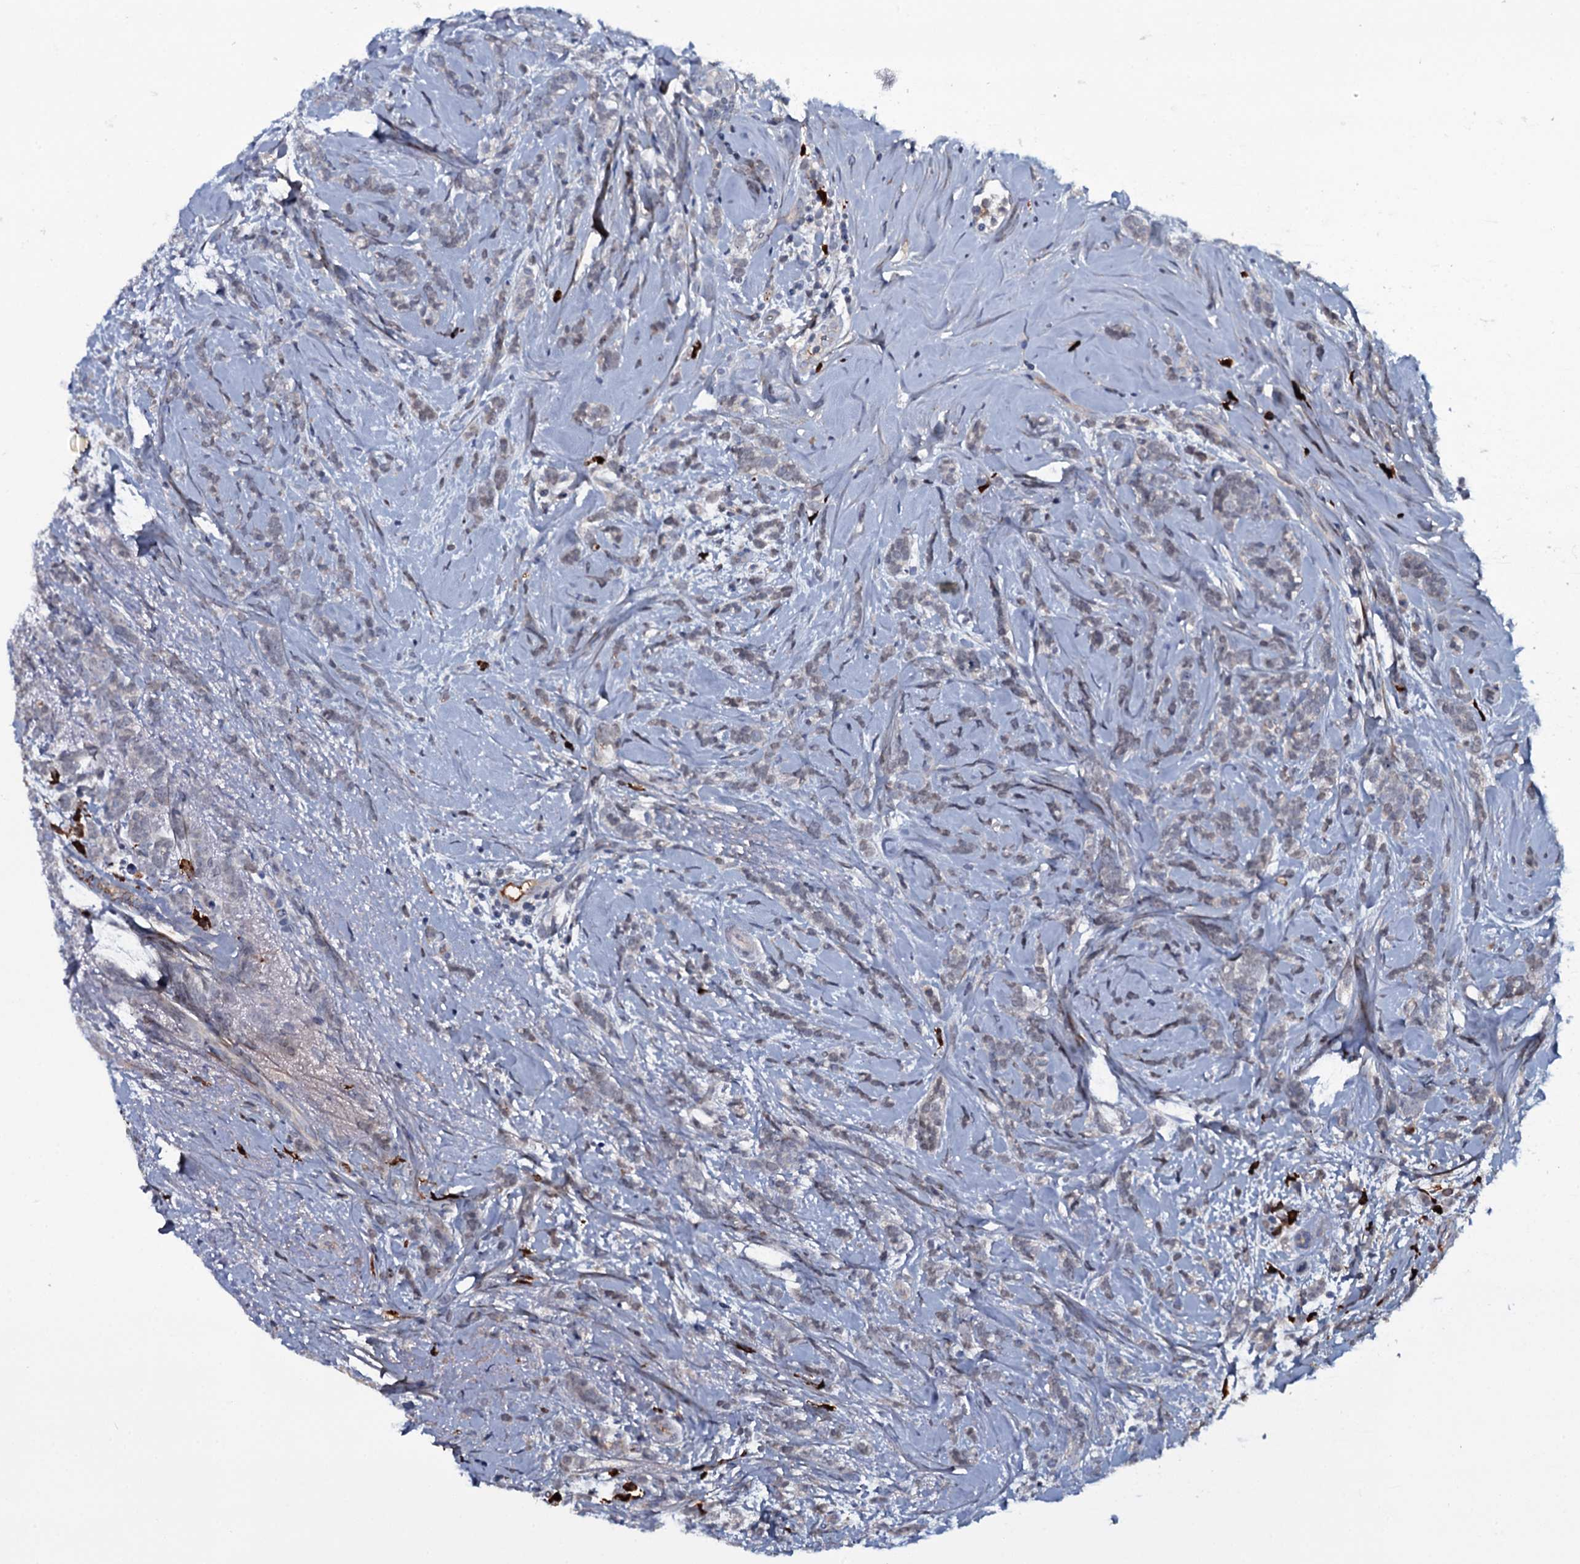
{"staining": {"intensity": "weak", "quantity": "25%-75%", "location": "cytoplasmic/membranous"}, "tissue": "breast cancer", "cell_type": "Tumor cells", "image_type": "cancer", "snomed": [{"axis": "morphology", "description": "Lobular carcinoma"}, {"axis": "topography", "description": "Breast"}], "caption": "Immunohistochemical staining of human breast cancer shows low levels of weak cytoplasmic/membranous protein positivity in approximately 25%-75% of tumor cells.", "gene": "LYG2", "patient": {"sex": "female", "age": 58}}